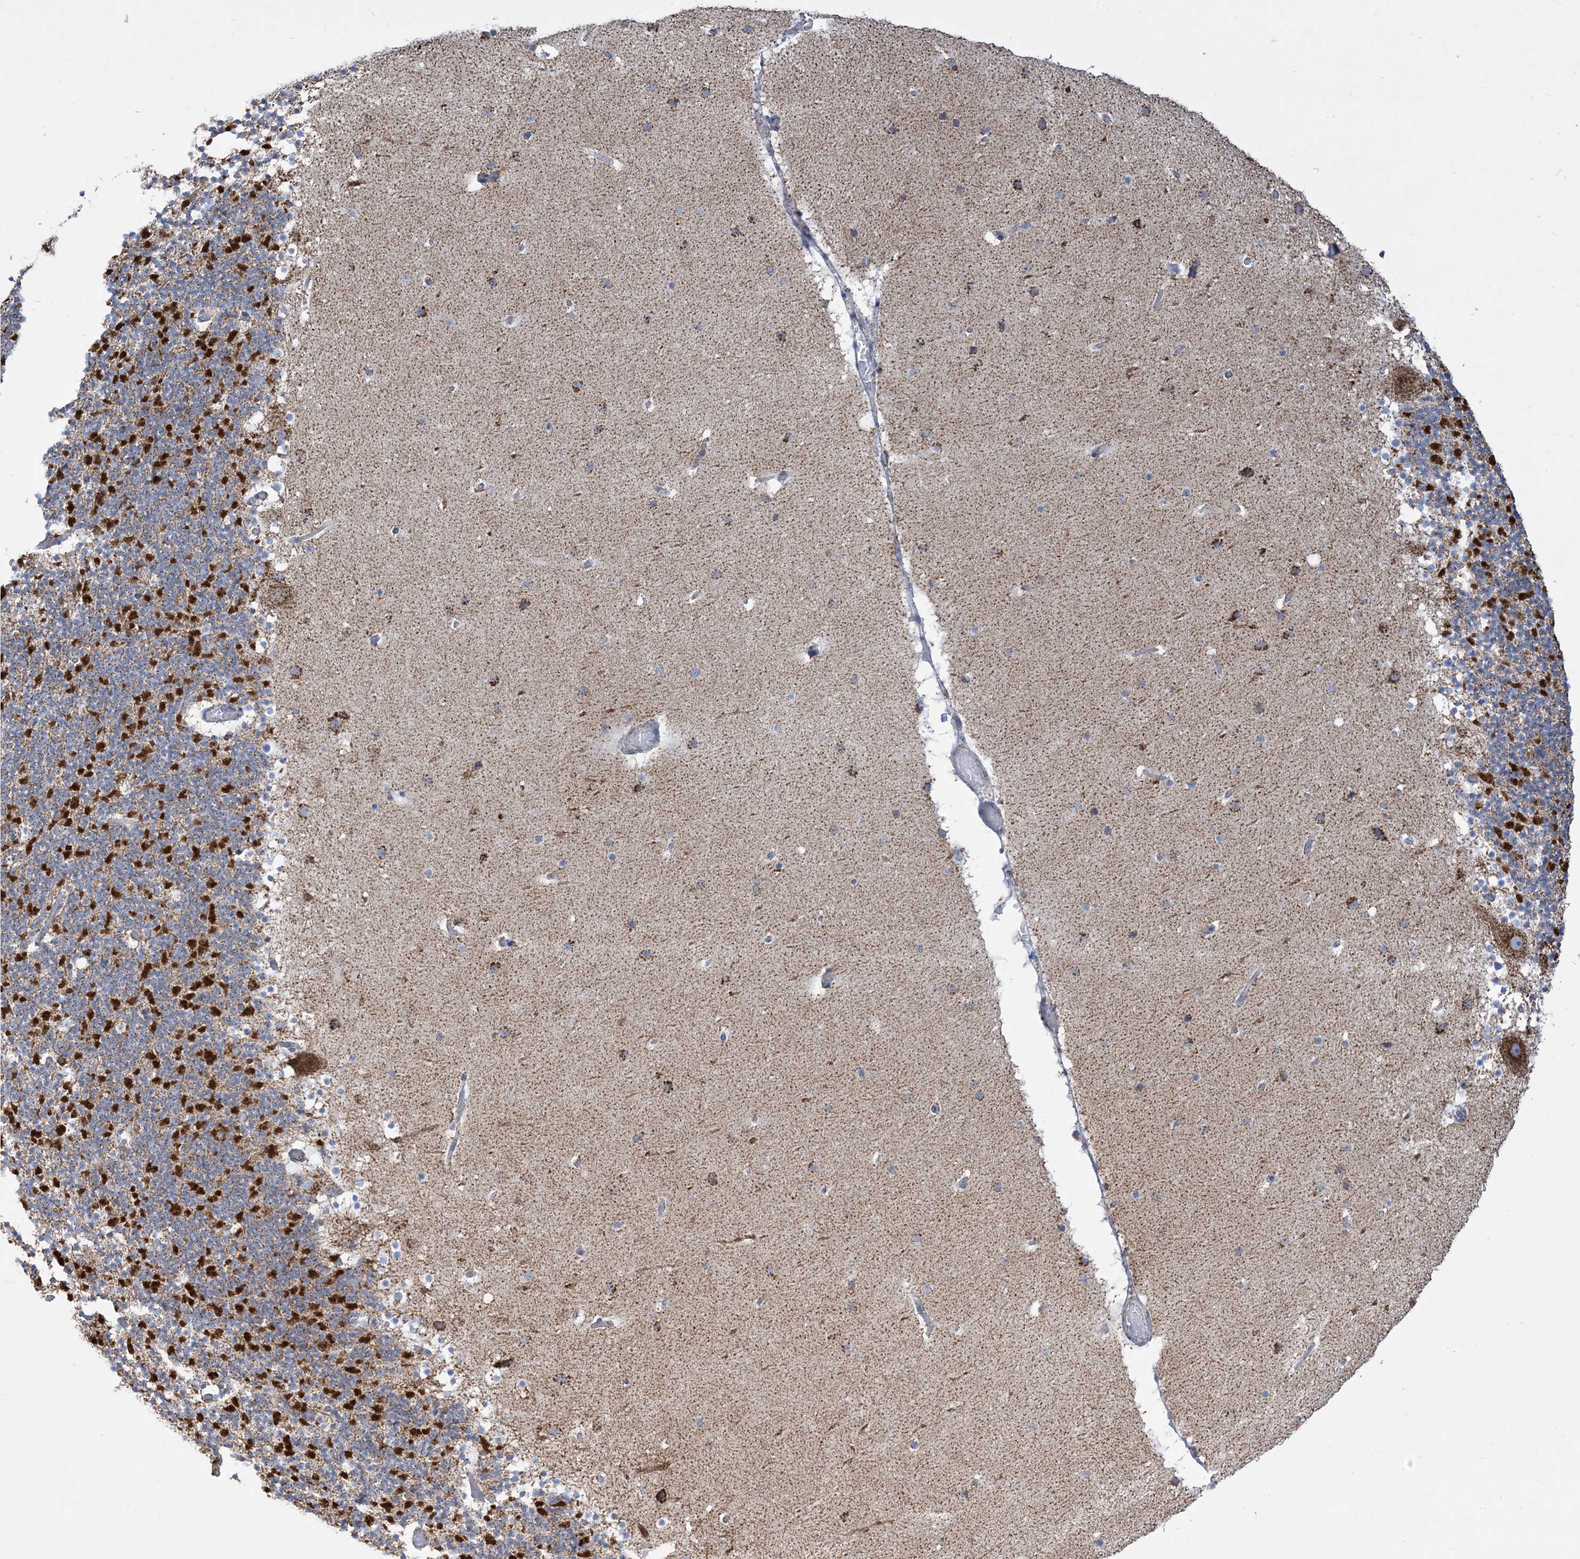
{"staining": {"intensity": "strong", "quantity": ">75%", "location": "cytoplasmic/membranous"}, "tissue": "cerebellum", "cell_type": "Cells in granular layer", "image_type": "normal", "snomed": [{"axis": "morphology", "description": "Normal tissue, NOS"}, {"axis": "topography", "description": "Cerebellum"}], "caption": "IHC photomicrograph of benign cerebellum: cerebellum stained using IHC displays high levels of strong protein expression localized specifically in the cytoplasmic/membranous of cells in granular layer, appearing as a cytoplasmic/membranous brown color.", "gene": "SAMM50", "patient": {"sex": "male", "age": 57}}